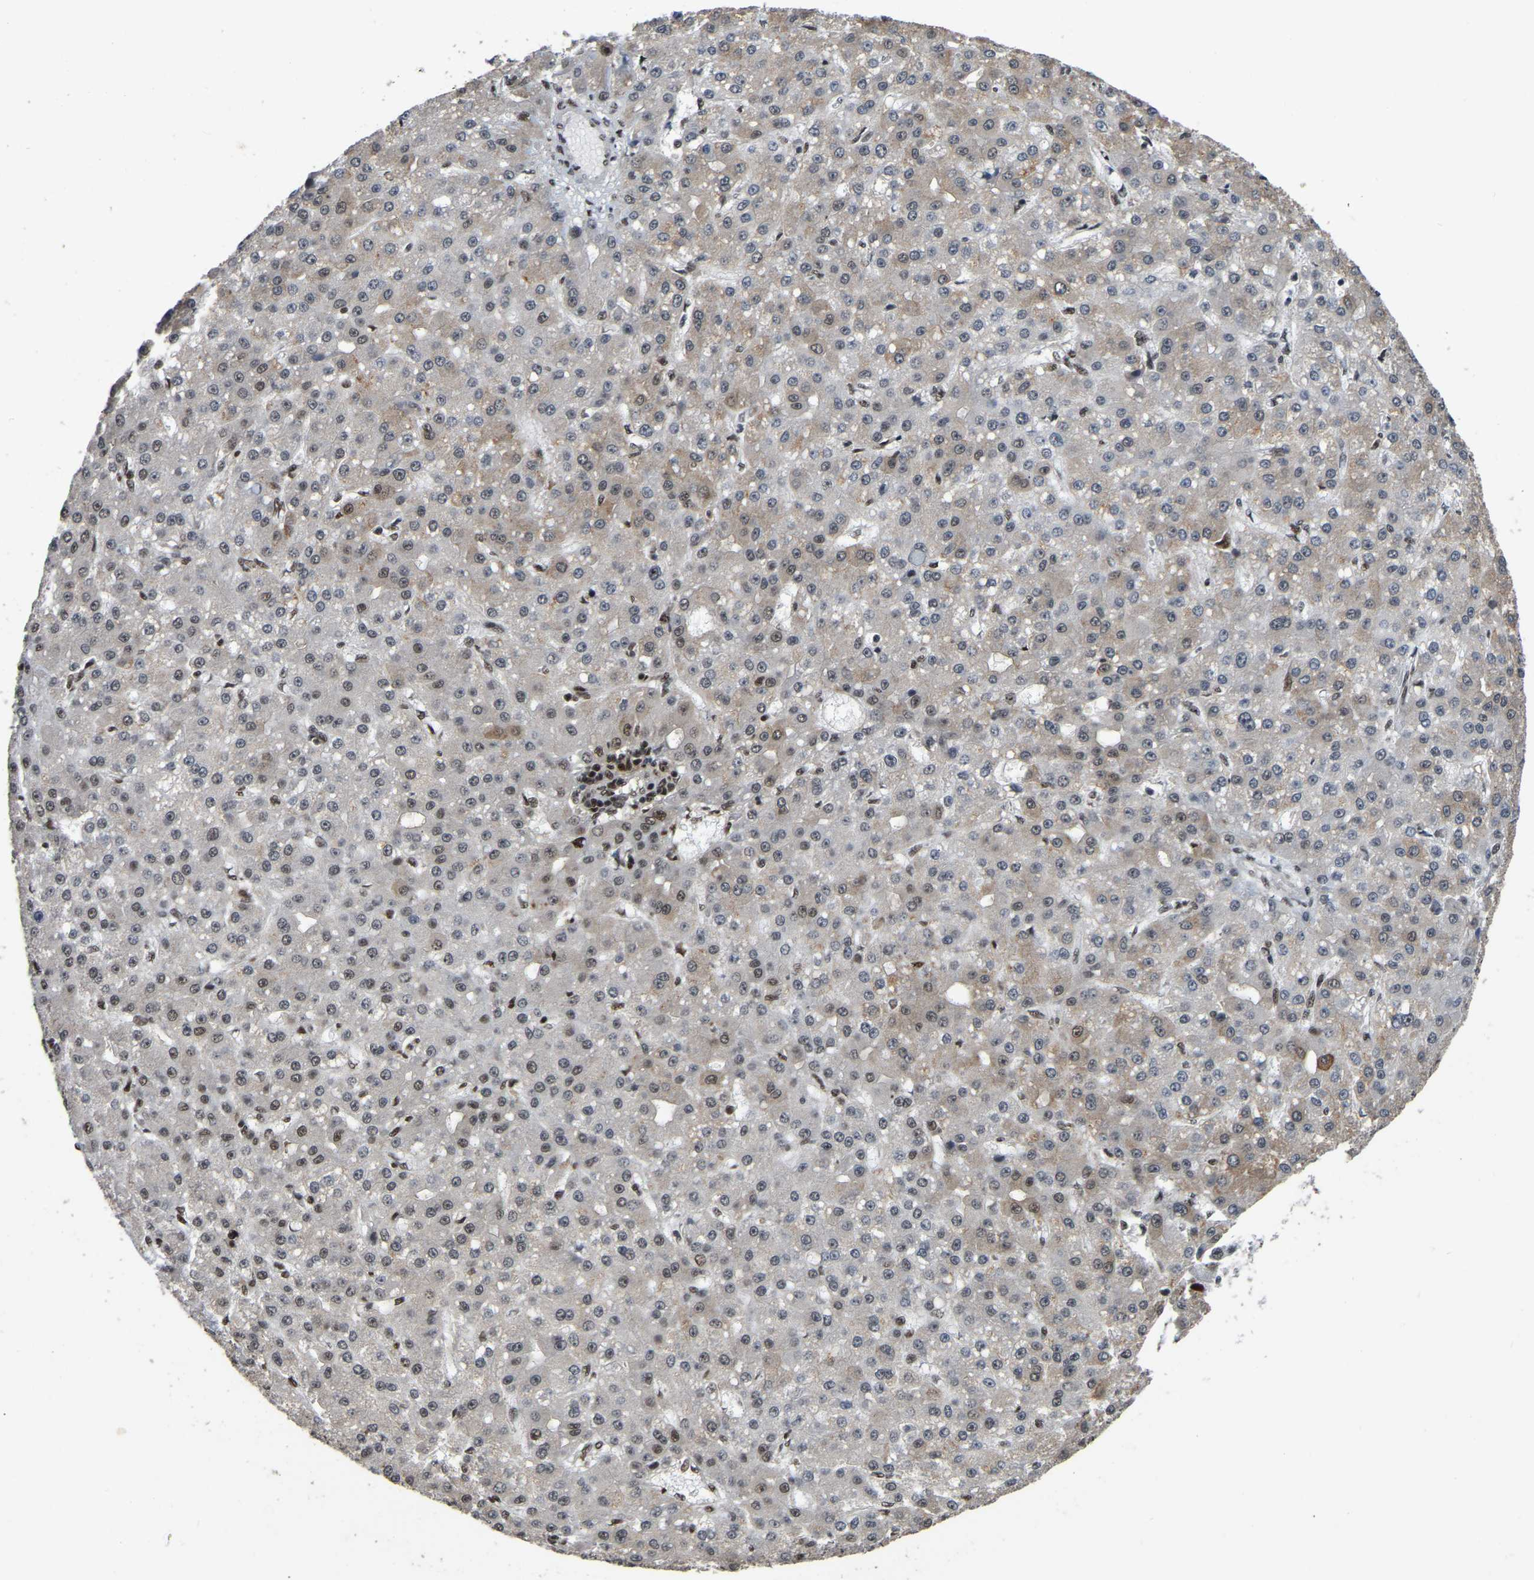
{"staining": {"intensity": "weak", "quantity": "<25%", "location": "cytoplasmic/membranous,nuclear"}, "tissue": "liver cancer", "cell_type": "Tumor cells", "image_type": "cancer", "snomed": [{"axis": "morphology", "description": "Carcinoma, Hepatocellular, NOS"}, {"axis": "topography", "description": "Liver"}], "caption": "The immunohistochemistry photomicrograph has no significant positivity in tumor cells of liver cancer (hepatocellular carcinoma) tissue.", "gene": "TBL1XR1", "patient": {"sex": "male", "age": 67}}